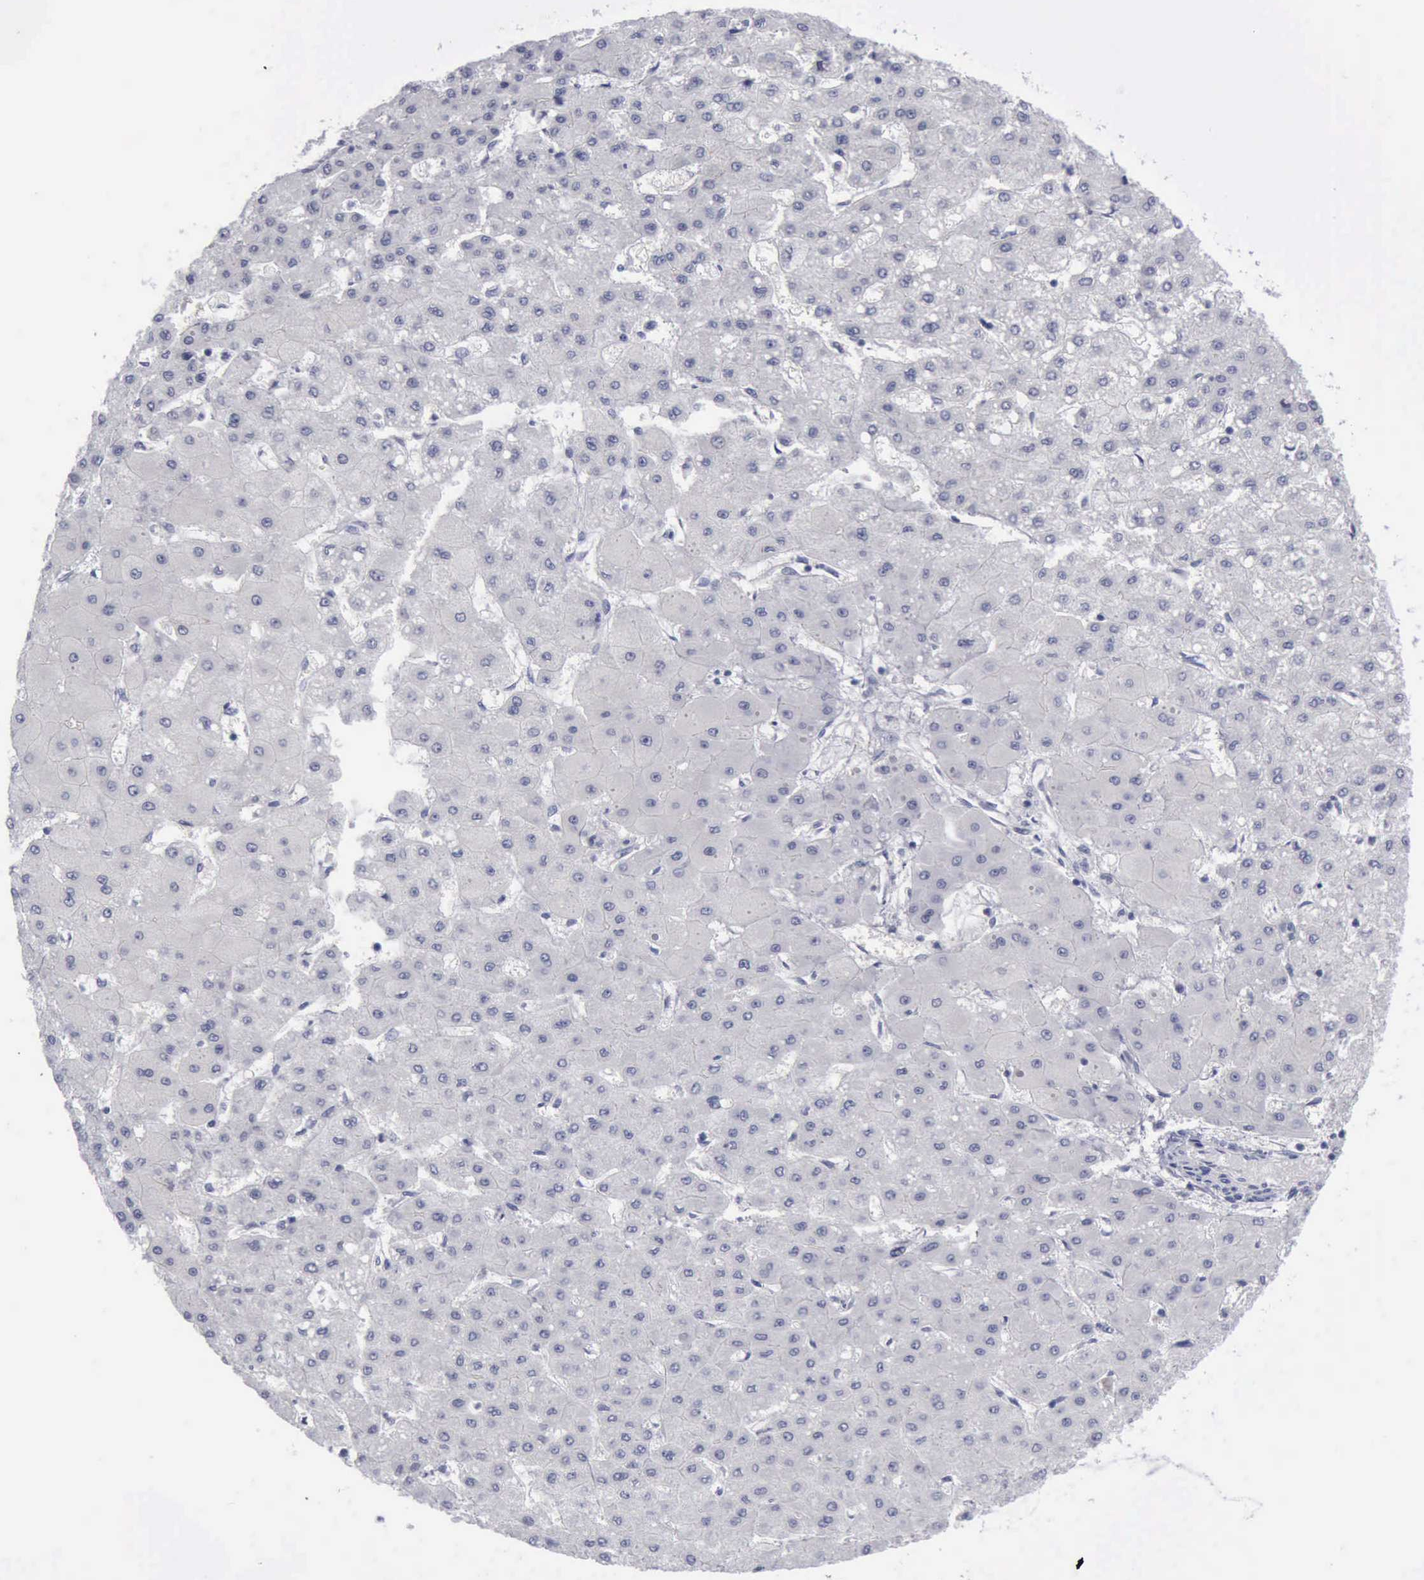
{"staining": {"intensity": "negative", "quantity": "none", "location": "none"}, "tissue": "liver cancer", "cell_type": "Tumor cells", "image_type": "cancer", "snomed": [{"axis": "morphology", "description": "Carcinoma, Hepatocellular, NOS"}, {"axis": "topography", "description": "Liver"}], "caption": "Immunohistochemistry (IHC) micrograph of liver cancer (hepatocellular carcinoma) stained for a protein (brown), which shows no staining in tumor cells.", "gene": "KRT13", "patient": {"sex": "female", "age": 52}}